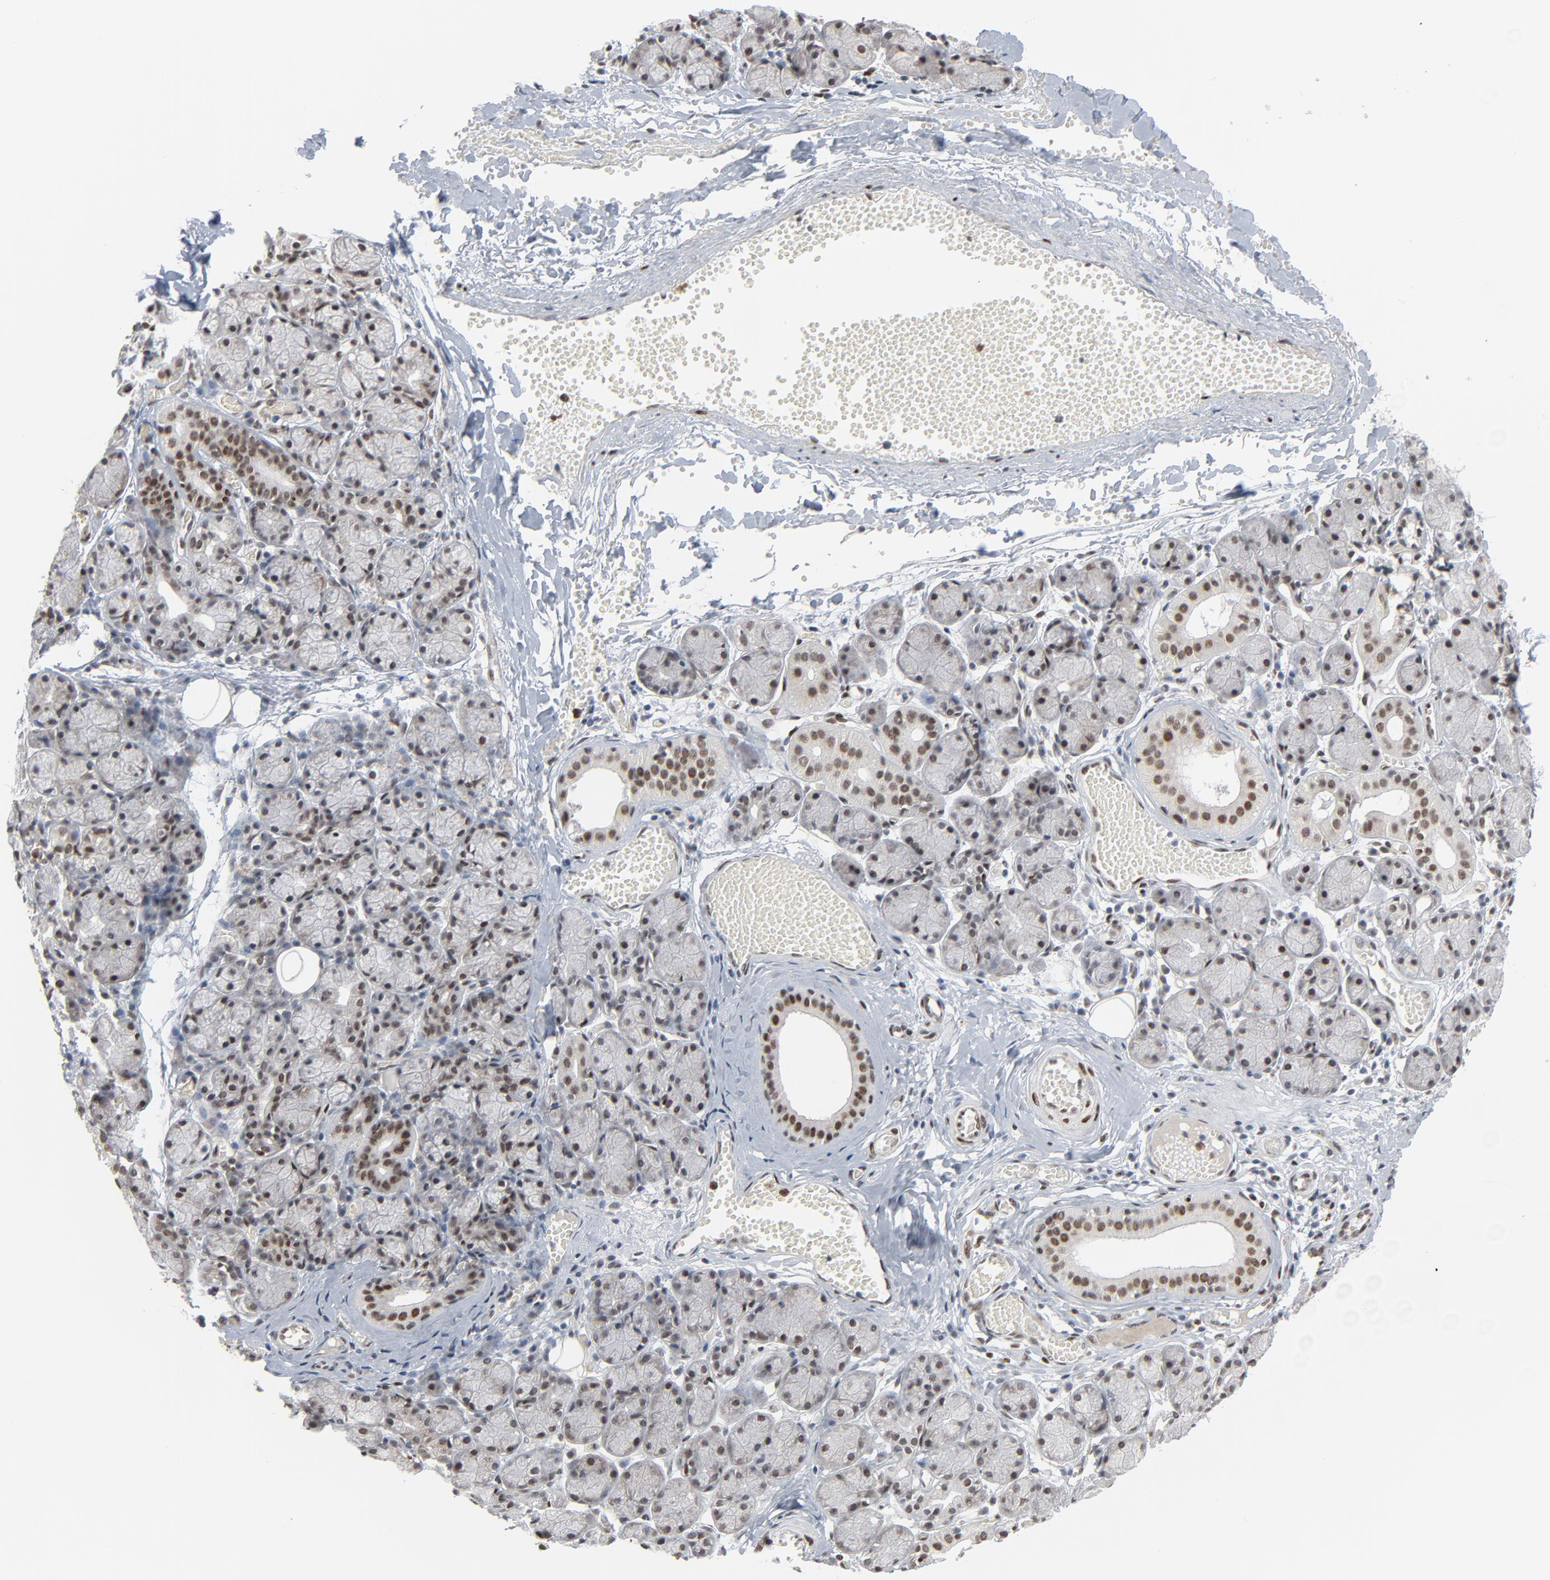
{"staining": {"intensity": "moderate", "quantity": ">75%", "location": "nuclear"}, "tissue": "salivary gland", "cell_type": "Glandular cells", "image_type": "normal", "snomed": [{"axis": "morphology", "description": "Normal tissue, NOS"}, {"axis": "topography", "description": "Salivary gland"}], "caption": "This histopathology image shows IHC staining of normal salivary gland, with medium moderate nuclear positivity in about >75% of glandular cells.", "gene": "CUX1", "patient": {"sex": "female", "age": 24}}